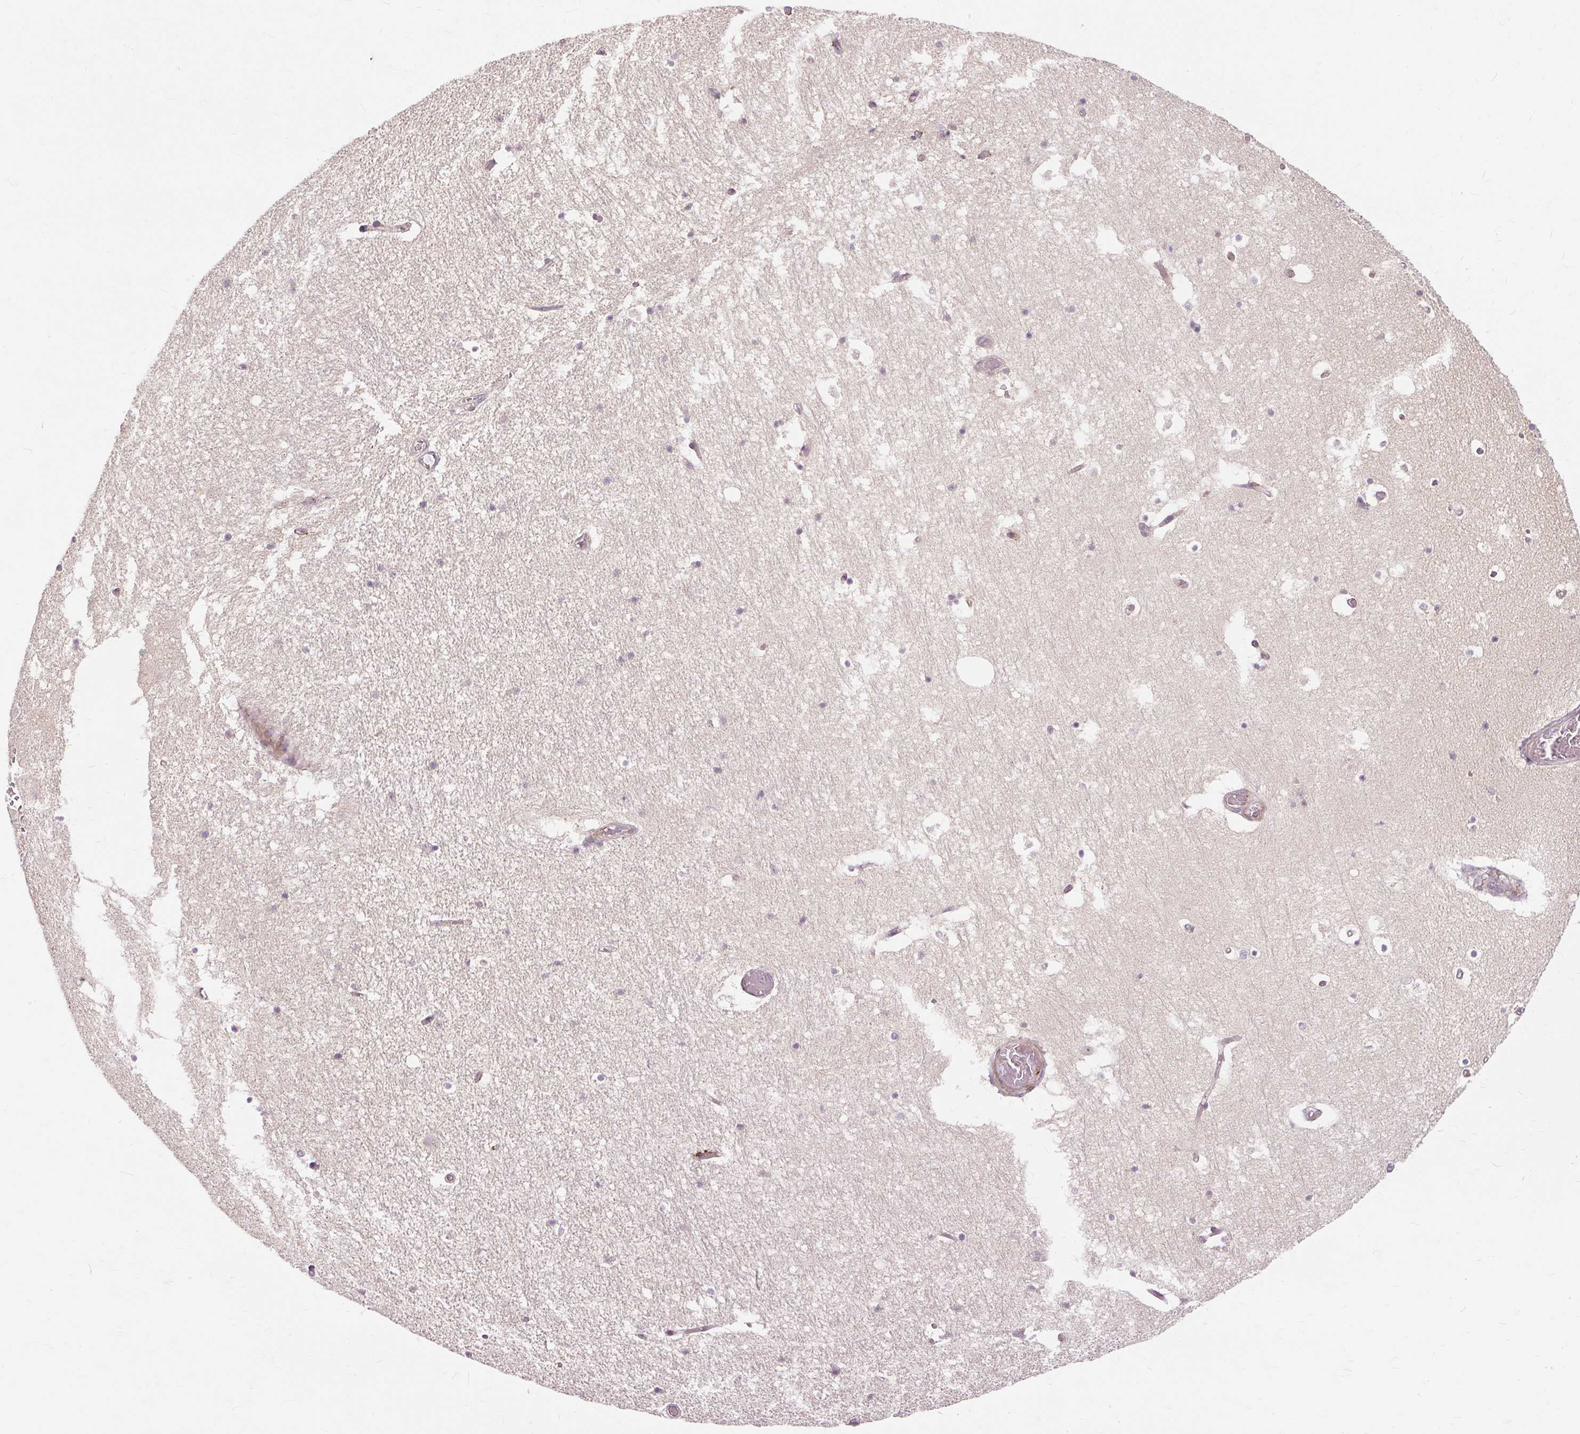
{"staining": {"intensity": "negative", "quantity": "none", "location": "none"}, "tissue": "hippocampus", "cell_type": "Glial cells", "image_type": "normal", "snomed": [{"axis": "morphology", "description": "Normal tissue, NOS"}, {"axis": "topography", "description": "Hippocampus"}], "caption": "Photomicrograph shows no significant protein positivity in glial cells of normal hippocampus. (DAB IHC, high magnification).", "gene": "MMACHC", "patient": {"sex": "female", "age": 52}}